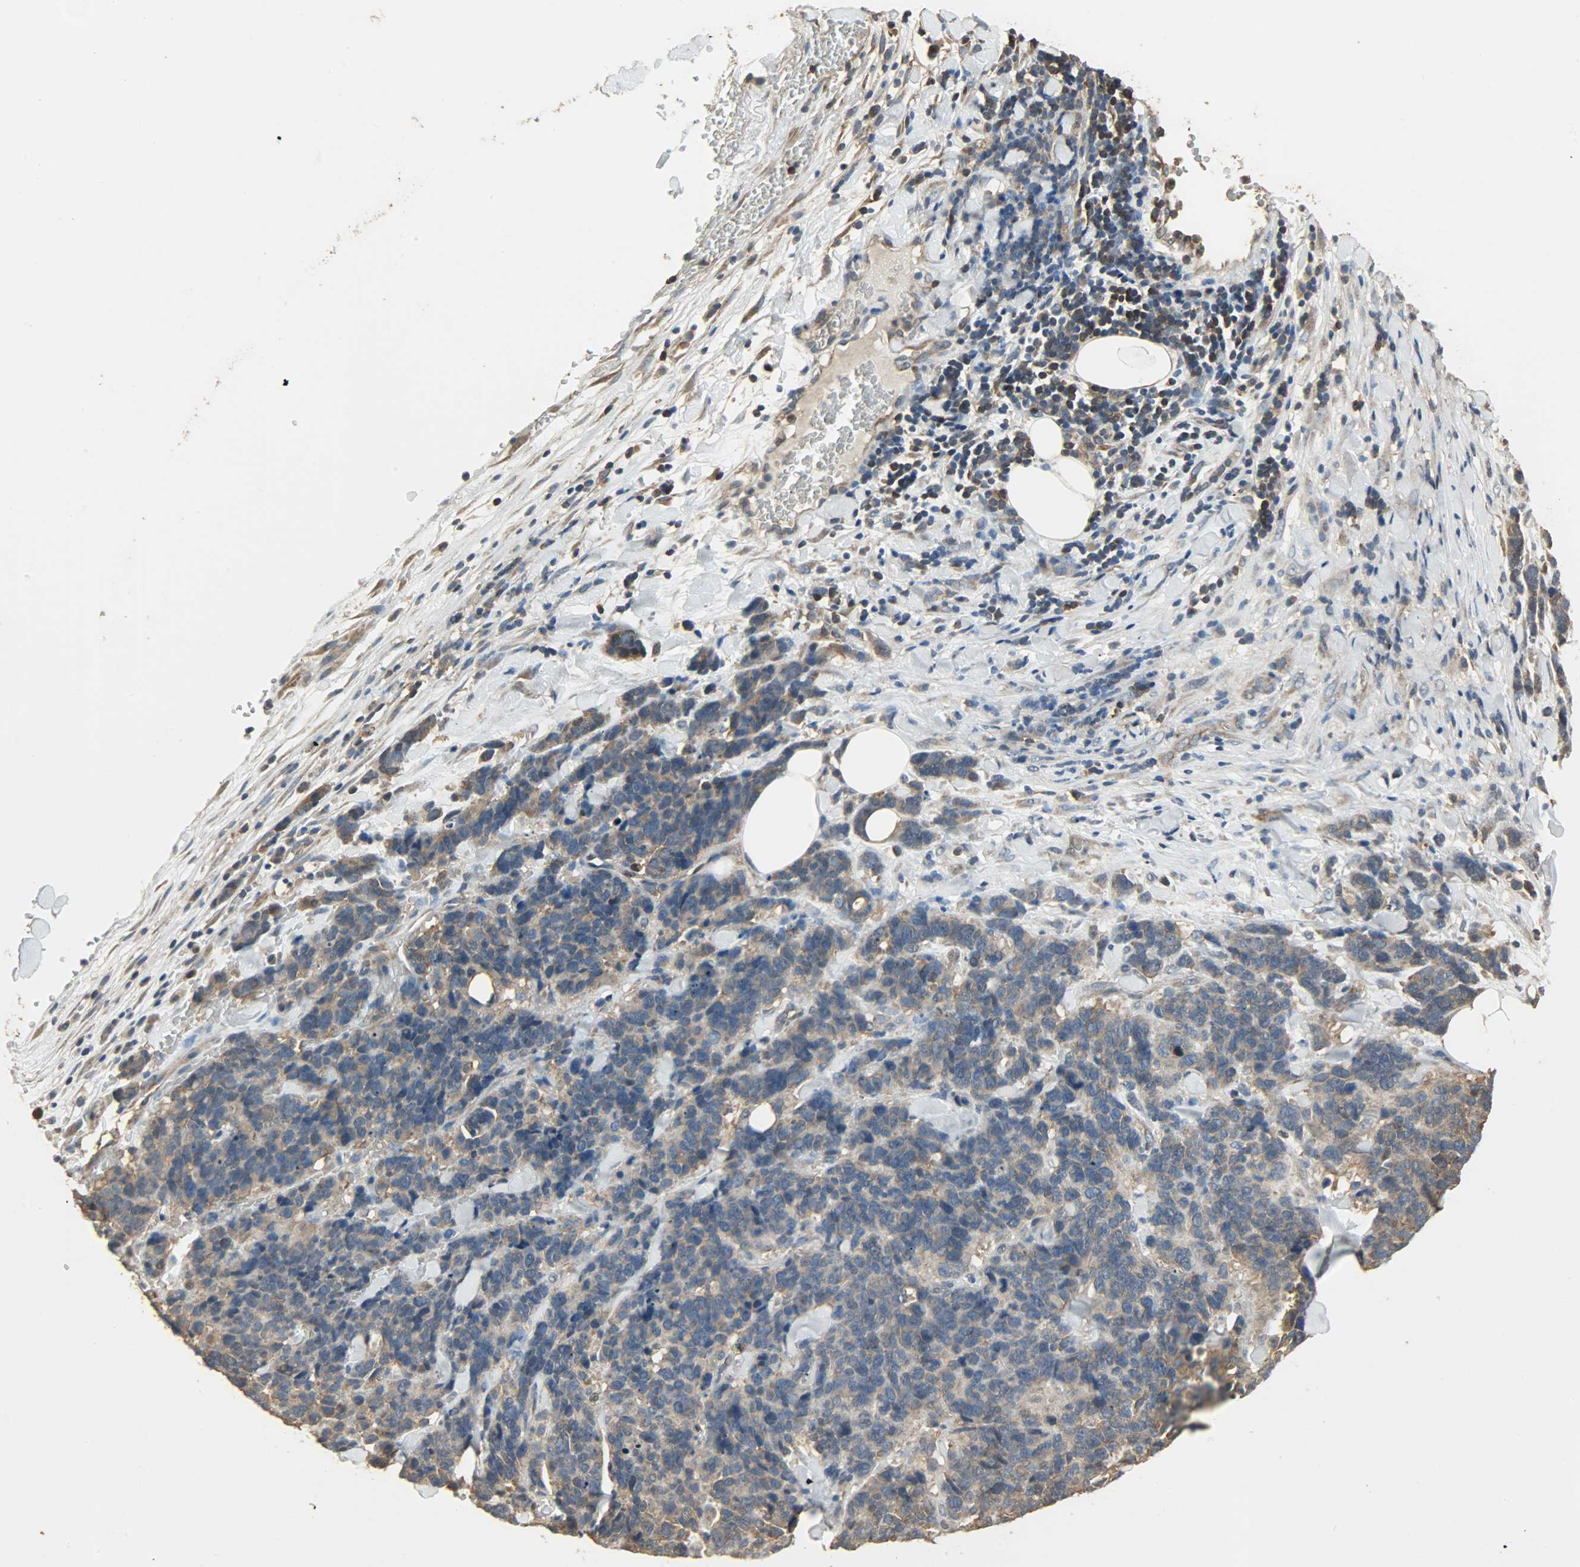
{"staining": {"intensity": "weak", "quantity": ">75%", "location": "cytoplasmic/membranous"}, "tissue": "lung cancer", "cell_type": "Tumor cells", "image_type": "cancer", "snomed": [{"axis": "morphology", "description": "Neoplasm, malignant, NOS"}, {"axis": "topography", "description": "Lung"}], "caption": "DAB immunohistochemical staining of lung cancer reveals weak cytoplasmic/membranous protein positivity in approximately >75% of tumor cells. The staining was performed using DAB to visualize the protein expression in brown, while the nuclei were stained in blue with hematoxylin (Magnification: 20x).", "gene": "LDHB", "patient": {"sex": "female", "age": 58}}